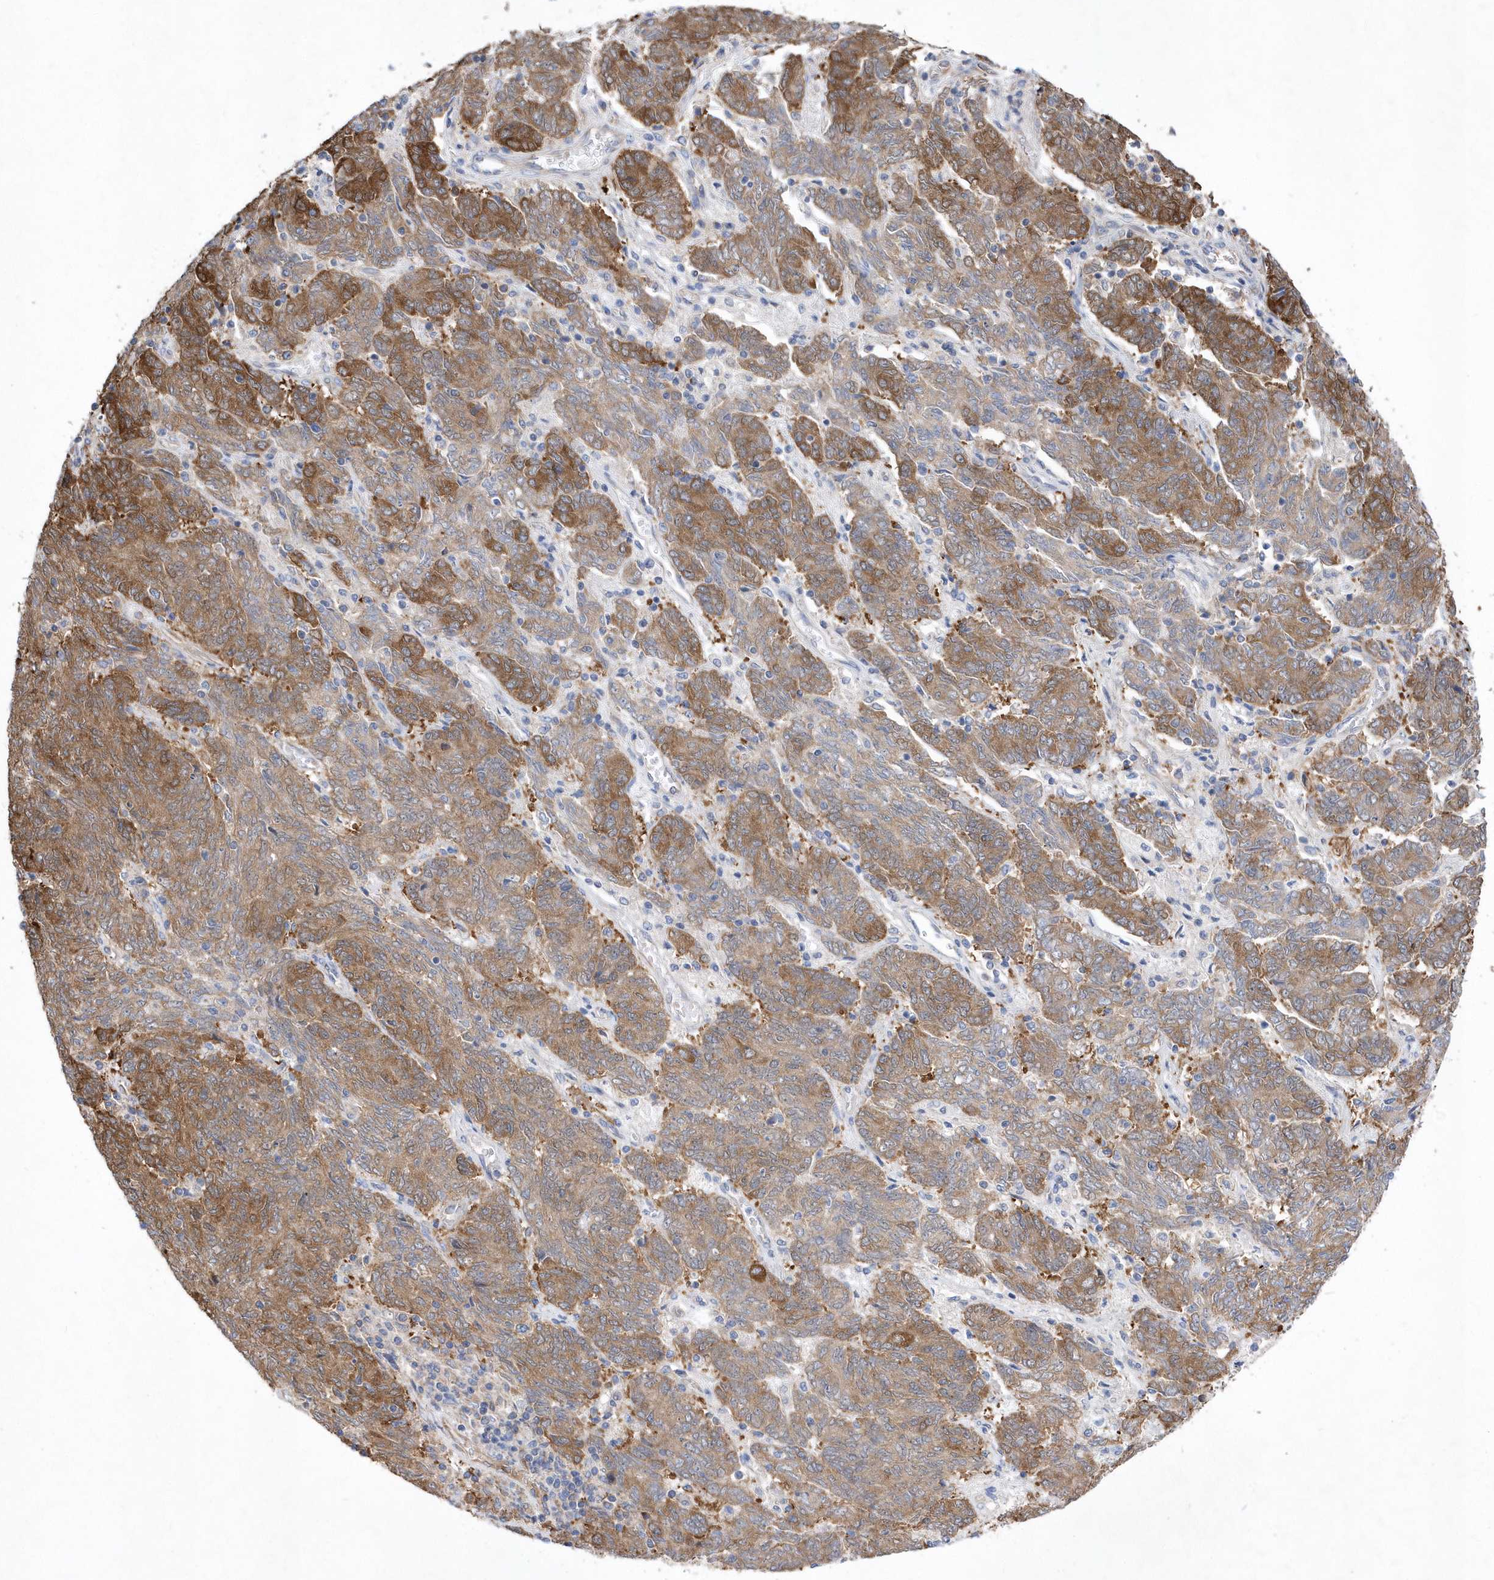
{"staining": {"intensity": "moderate", "quantity": ">75%", "location": "cytoplasmic/membranous"}, "tissue": "endometrial cancer", "cell_type": "Tumor cells", "image_type": "cancer", "snomed": [{"axis": "morphology", "description": "Adenocarcinoma, NOS"}, {"axis": "topography", "description": "Endometrium"}], "caption": "DAB immunohistochemical staining of endometrial adenocarcinoma demonstrates moderate cytoplasmic/membranous protein expression in about >75% of tumor cells.", "gene": "JKAMP", "patient": {"sex": "female", "age": 80}}